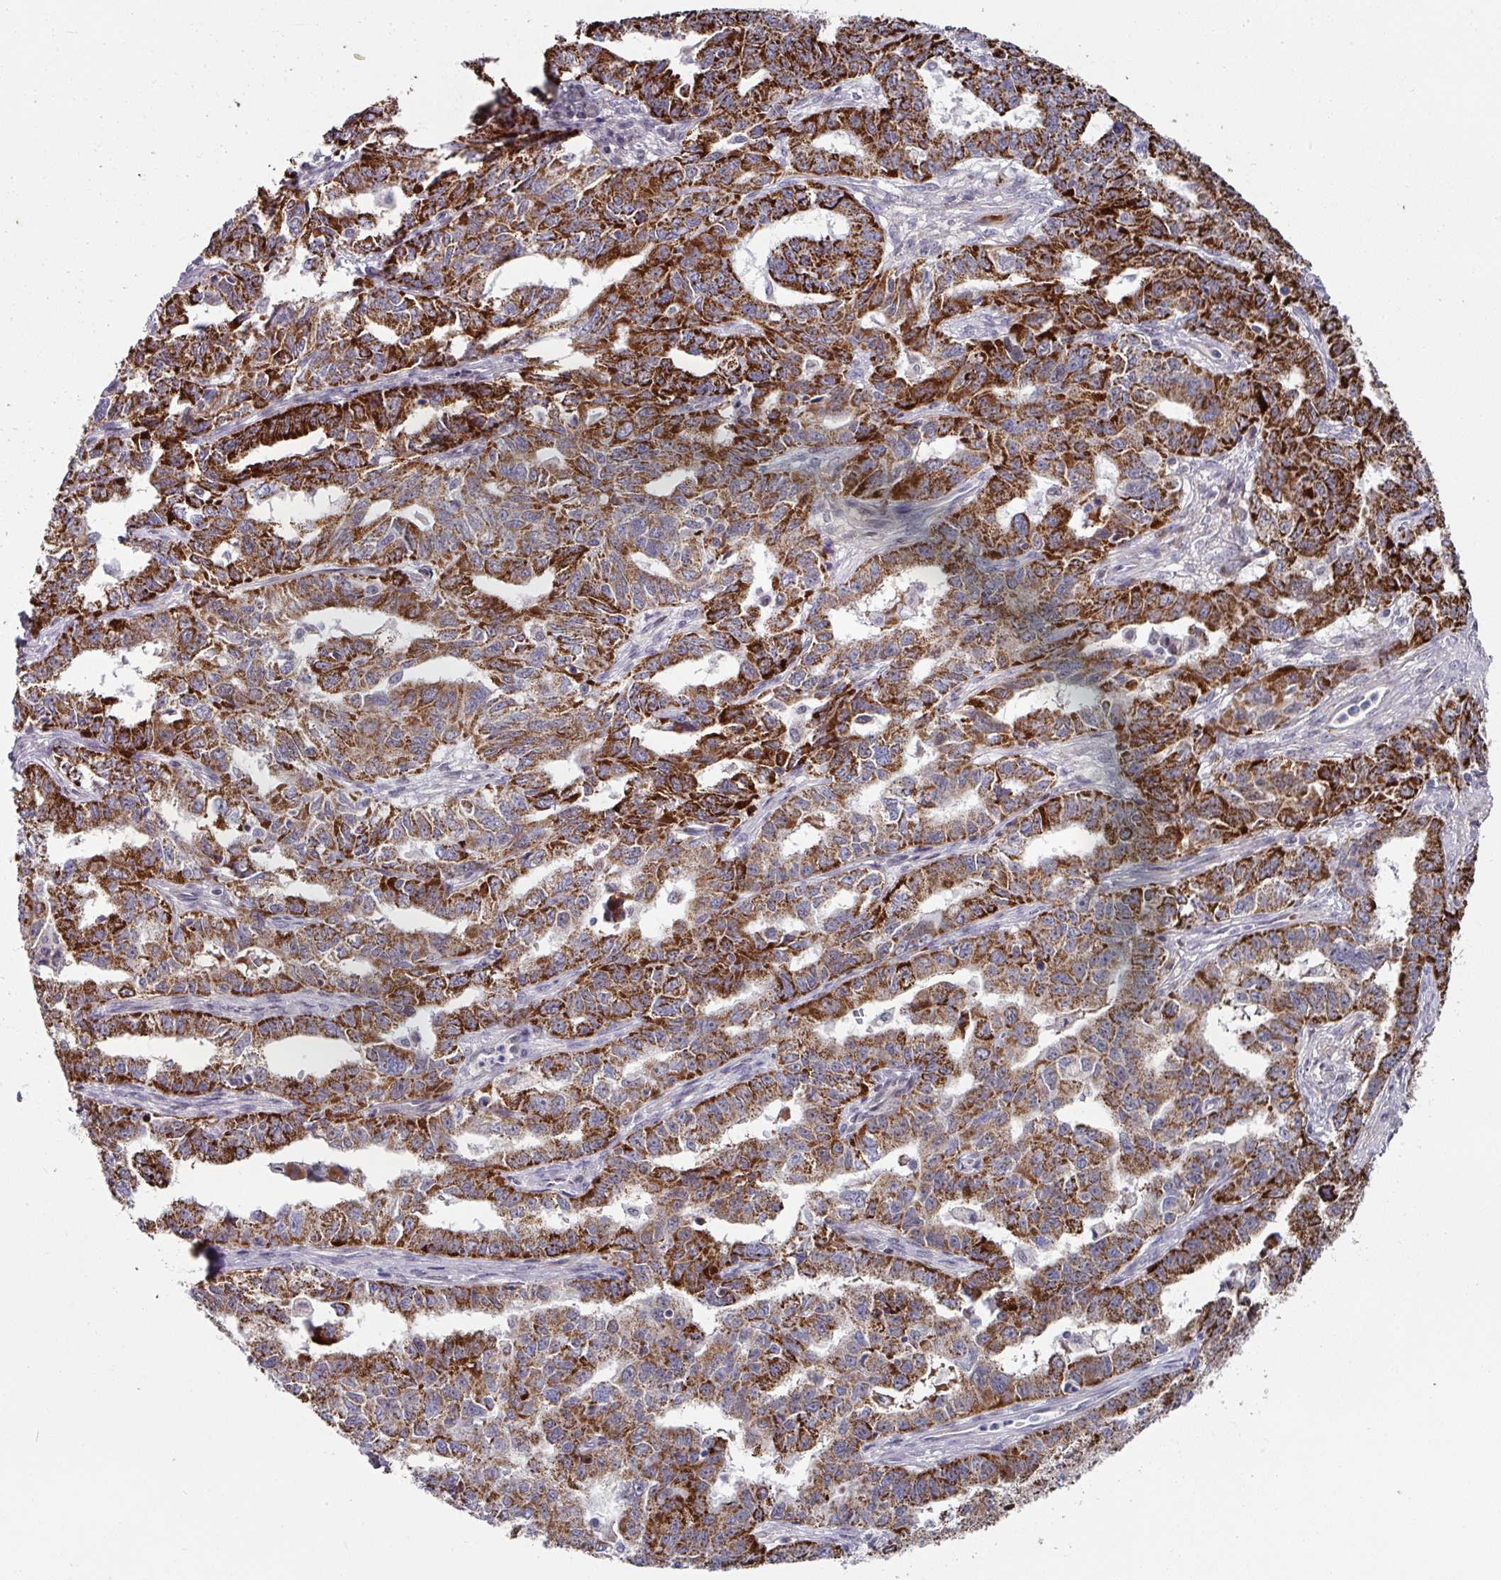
{"staining": {"intensity": "strong", "quantity": "25%-75%", "location": "cytoplasmic/membranous"}, "tissue": "ovarian cancer", "cell_type": "Tumor cells", "image_type": "cancer", "snomed": [{"axis": "morphology", "description": "Adenocarcinoma, NOS"}, {"axis": "morphology", "description": "Carcinoma, endometroid"}, {"axis": "topography", "description": "Ovary"}], "caption": "Approximately 25%-75% of tumor cells in ovarian adenocarcinoma demonstrate strong cytoplasmic/membranous protein positivity as visualized by brown immunohistochemical staining.", "gene": "CBX7", "patient": {"sex": "female", "age": 72}}